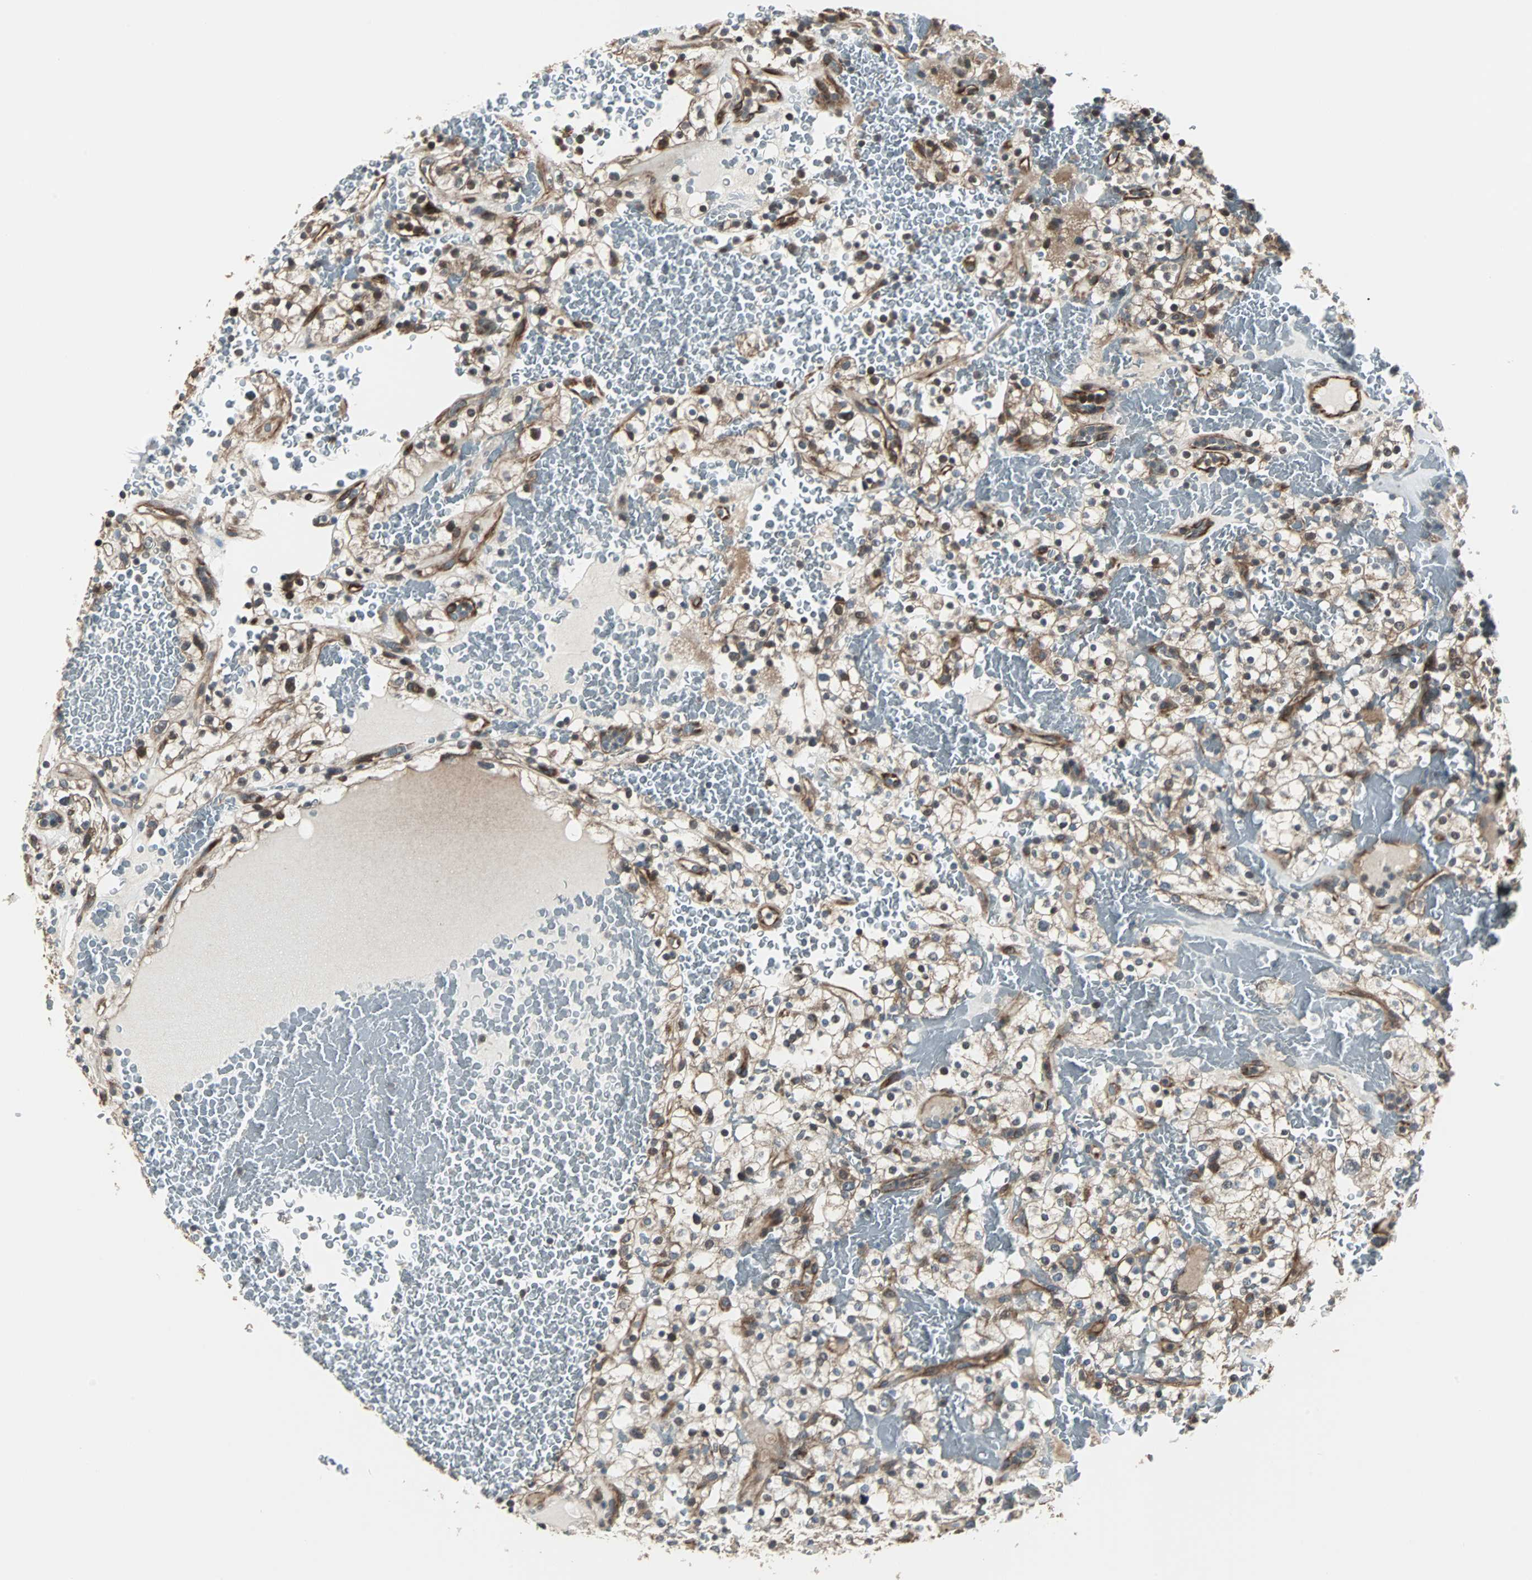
{"staining": {"intensity": "weak", "quantity": ">75%", "location": "cytoplasmic/membranous"}, "tissue": "renal cancer", "cell_type": "Tumor cells", "image_type": "cancer", "snomed": [{"axis": "morphology", "description": "Normal tissue, NOS"}, {"axis": "morphology", "description": "Adenocarcinoma, NOS"}, {"axis": "topography", "description": "Kidney"}], "caption": "Protein analysis of renal cancer (adenocarcinoma) tissue reveals weak cytoplasmic/membranous expression in approximately >75% of tumor cells.", "gene": "CHP1", "patient": {"sex": "female", "age": 72}}